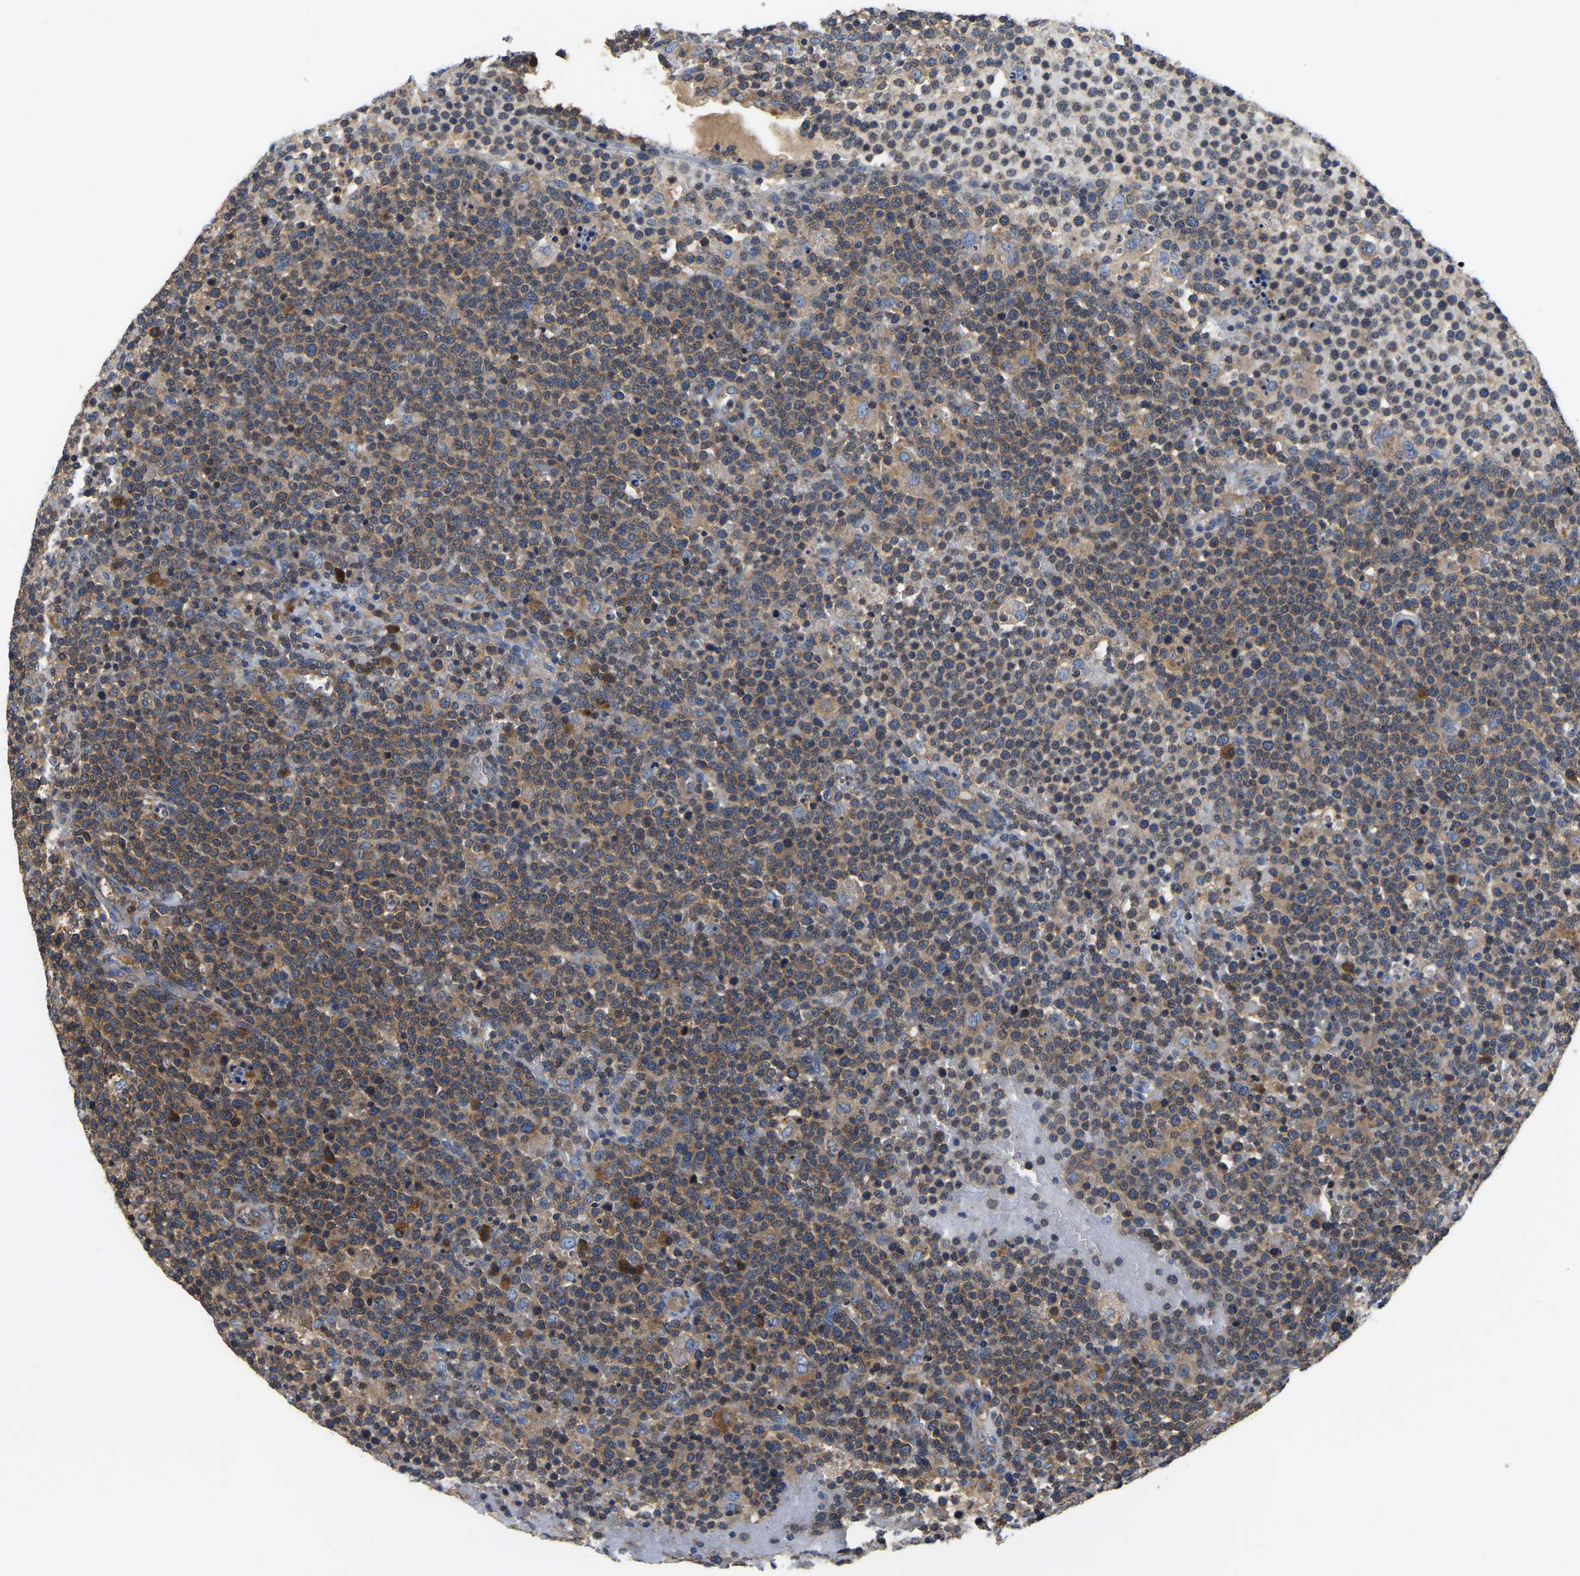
{"staining": {"intensity": "moderate", "quantity": ">75%", "location": "cytoplasmic/membranous"}, "tissue": "lymphoma", "cell_type": "Tumor cells", "image_type": "cancer", "snomed": [{"axis": "morphology", "description": "Malignant lymphoma, non-Hodgkin's type, High grade"}, {"axis": "topography", "description": "Lymph node"}], "caption": "This photomicrograph reveals lymphoma stained with IHC to label a protein in brown. The cytoplasmic/membranous of tumor cells show moderate positivity for the protein. Nuclei are counter-stained blue.", "gene": "GARS1", "patient": {"sex": "male", "age": 61}}